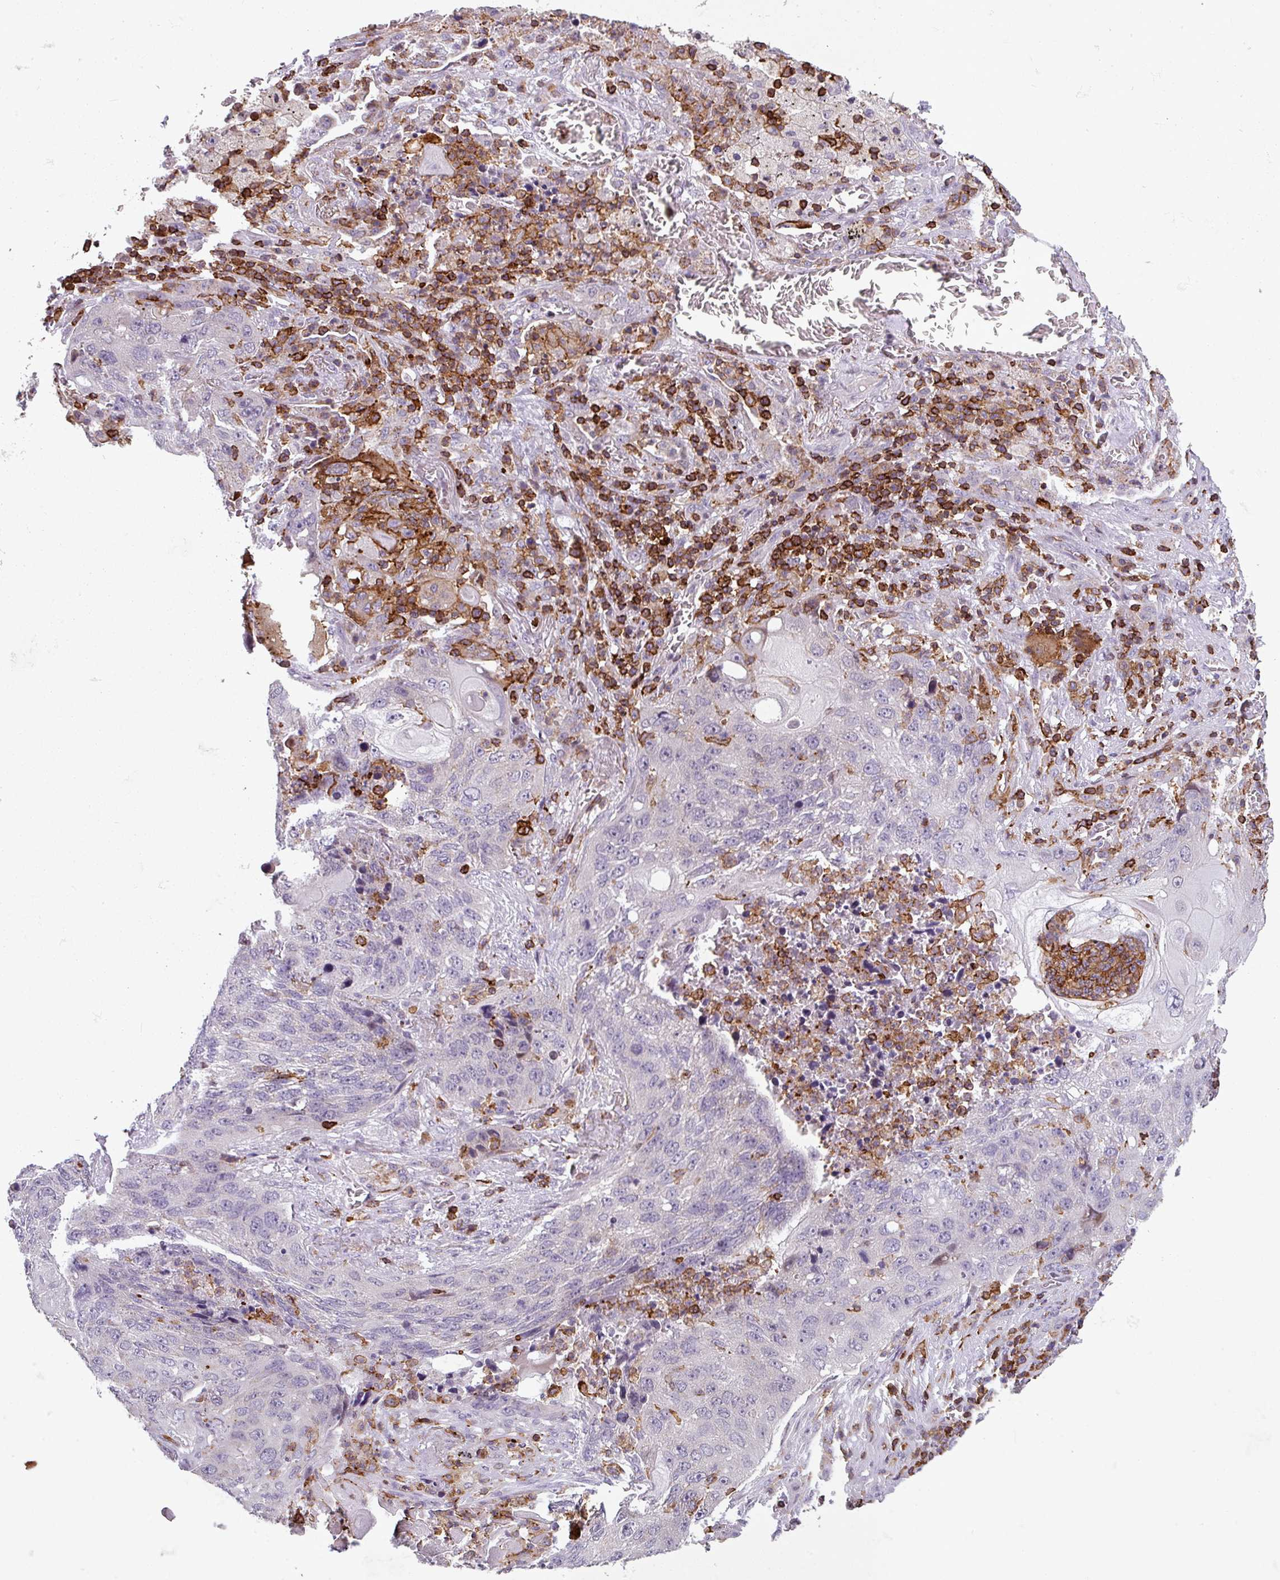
{"staining": {"intensity": "negative", "quantity": "none", "location": "none"}, "tissue": "lung cancer", "cell_type": "Tumor cells", "image_type": "cancer", "snomed": [{"axis": "morphology", "description": "Squamous cell carcinoma, NOS"}, {"axis": "topography", "description": "Lung"}], "caption": "A photomicrograph of squamous cell carcinoma (lung) stained for a protein reveals no brown staining in tumor cells.", "gene": "NEDD9", "patient": {"sex": "female", "age": 63}}